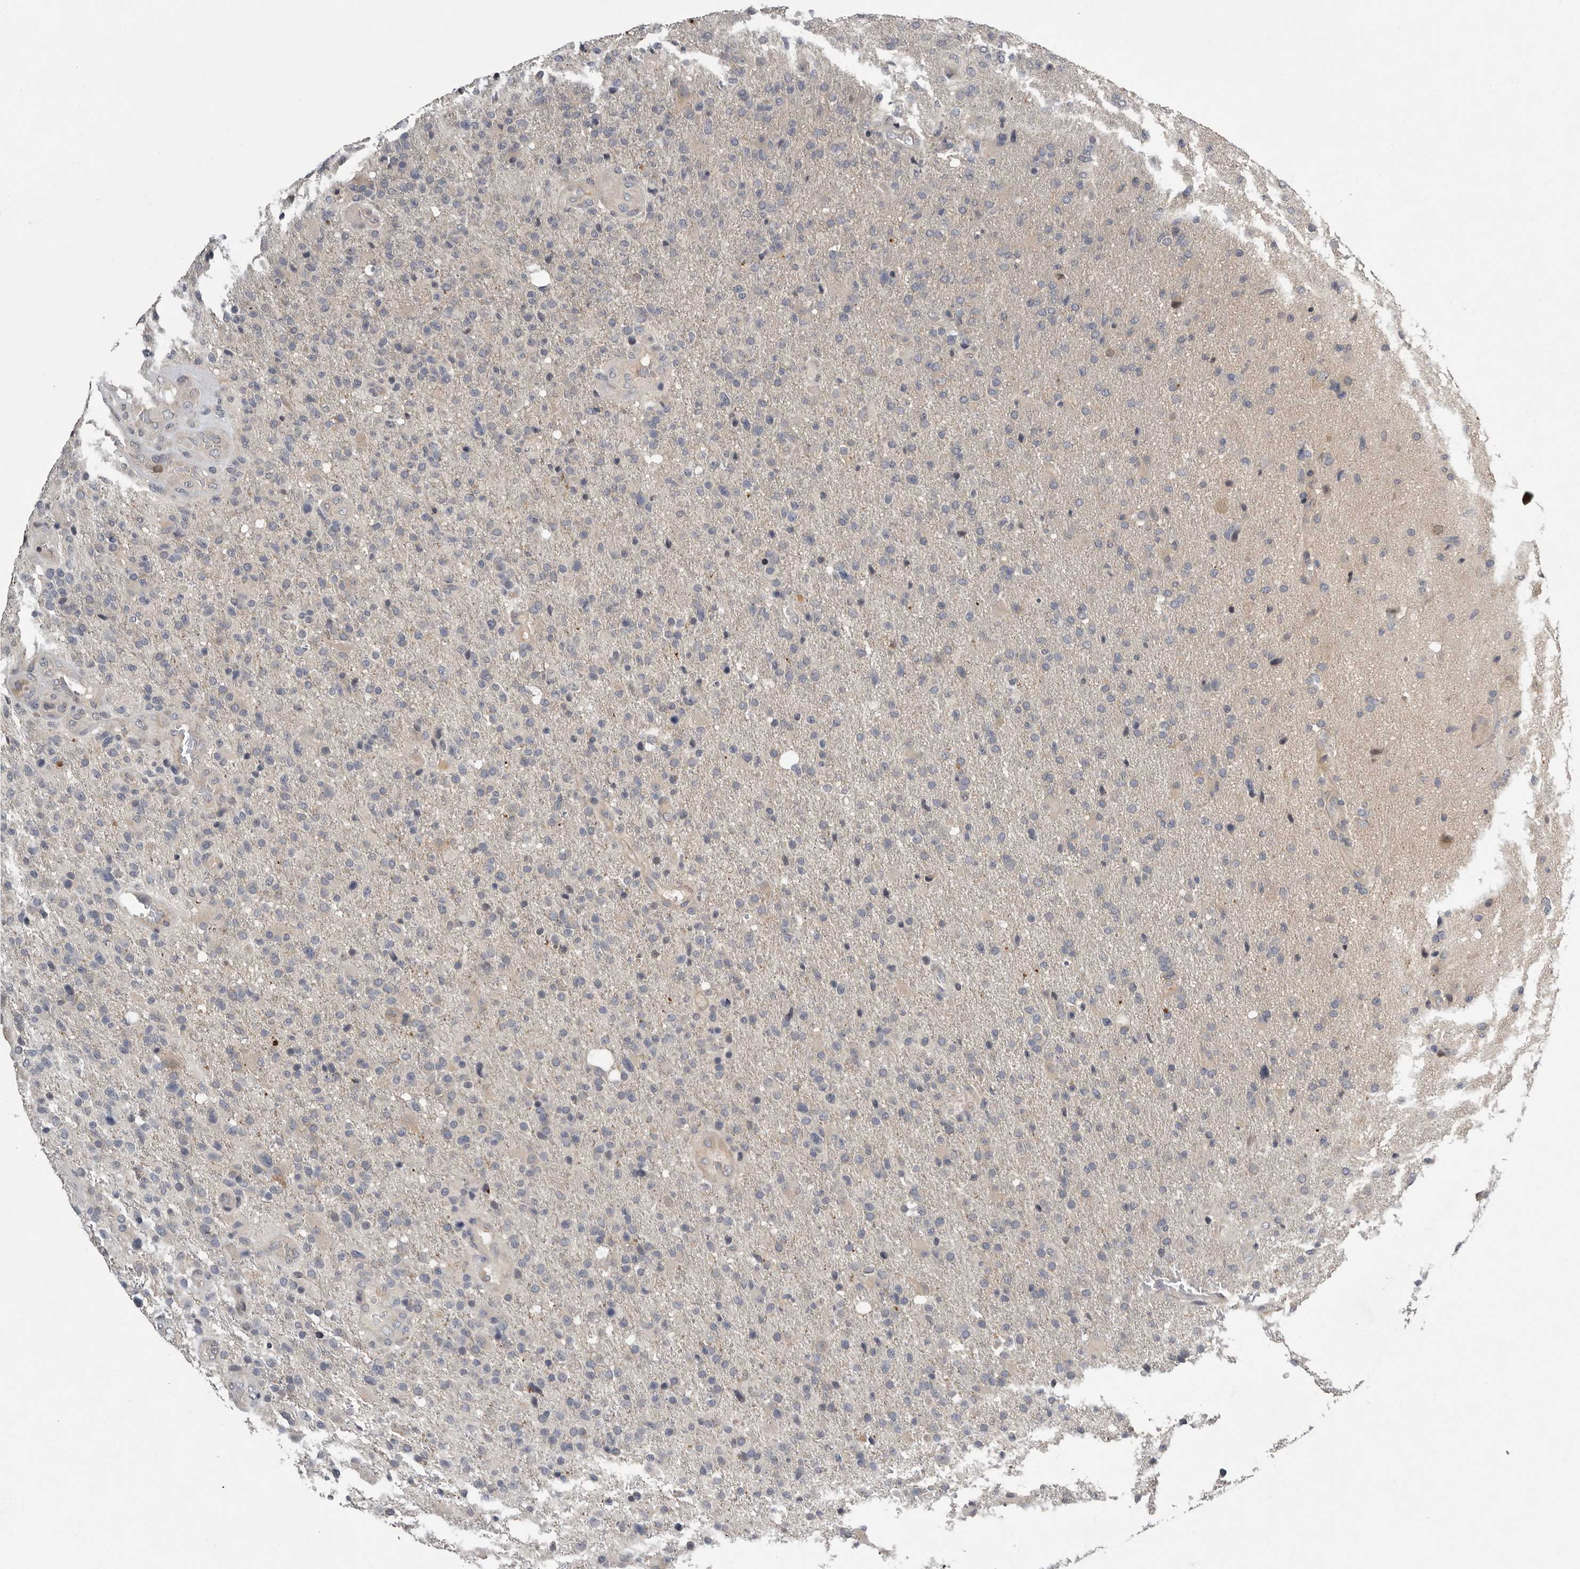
{"staining": {"intensity": "negative", "quantity": "none", "location": "none"}, "tissue": "glioma", "cell_type": "Tumor cells", "image_type": "cancer", "snomed": [{"axis": "morphology", "description": "Glioma, malignant, High grade"}, {"axis": "topography", "description": "Brain"}], "caption": "An immunohistochemistry photomicrograph of malignant high-grade glioma is shown. There is no staining in tumor cells of malignant high-grade glioma. (DAB (3,3'-diaminobenzidine) immunohistochemistry (IHC), high magnification).", "gene": "RALGPS2", "patient": {"sex": "male", "age": 72}}